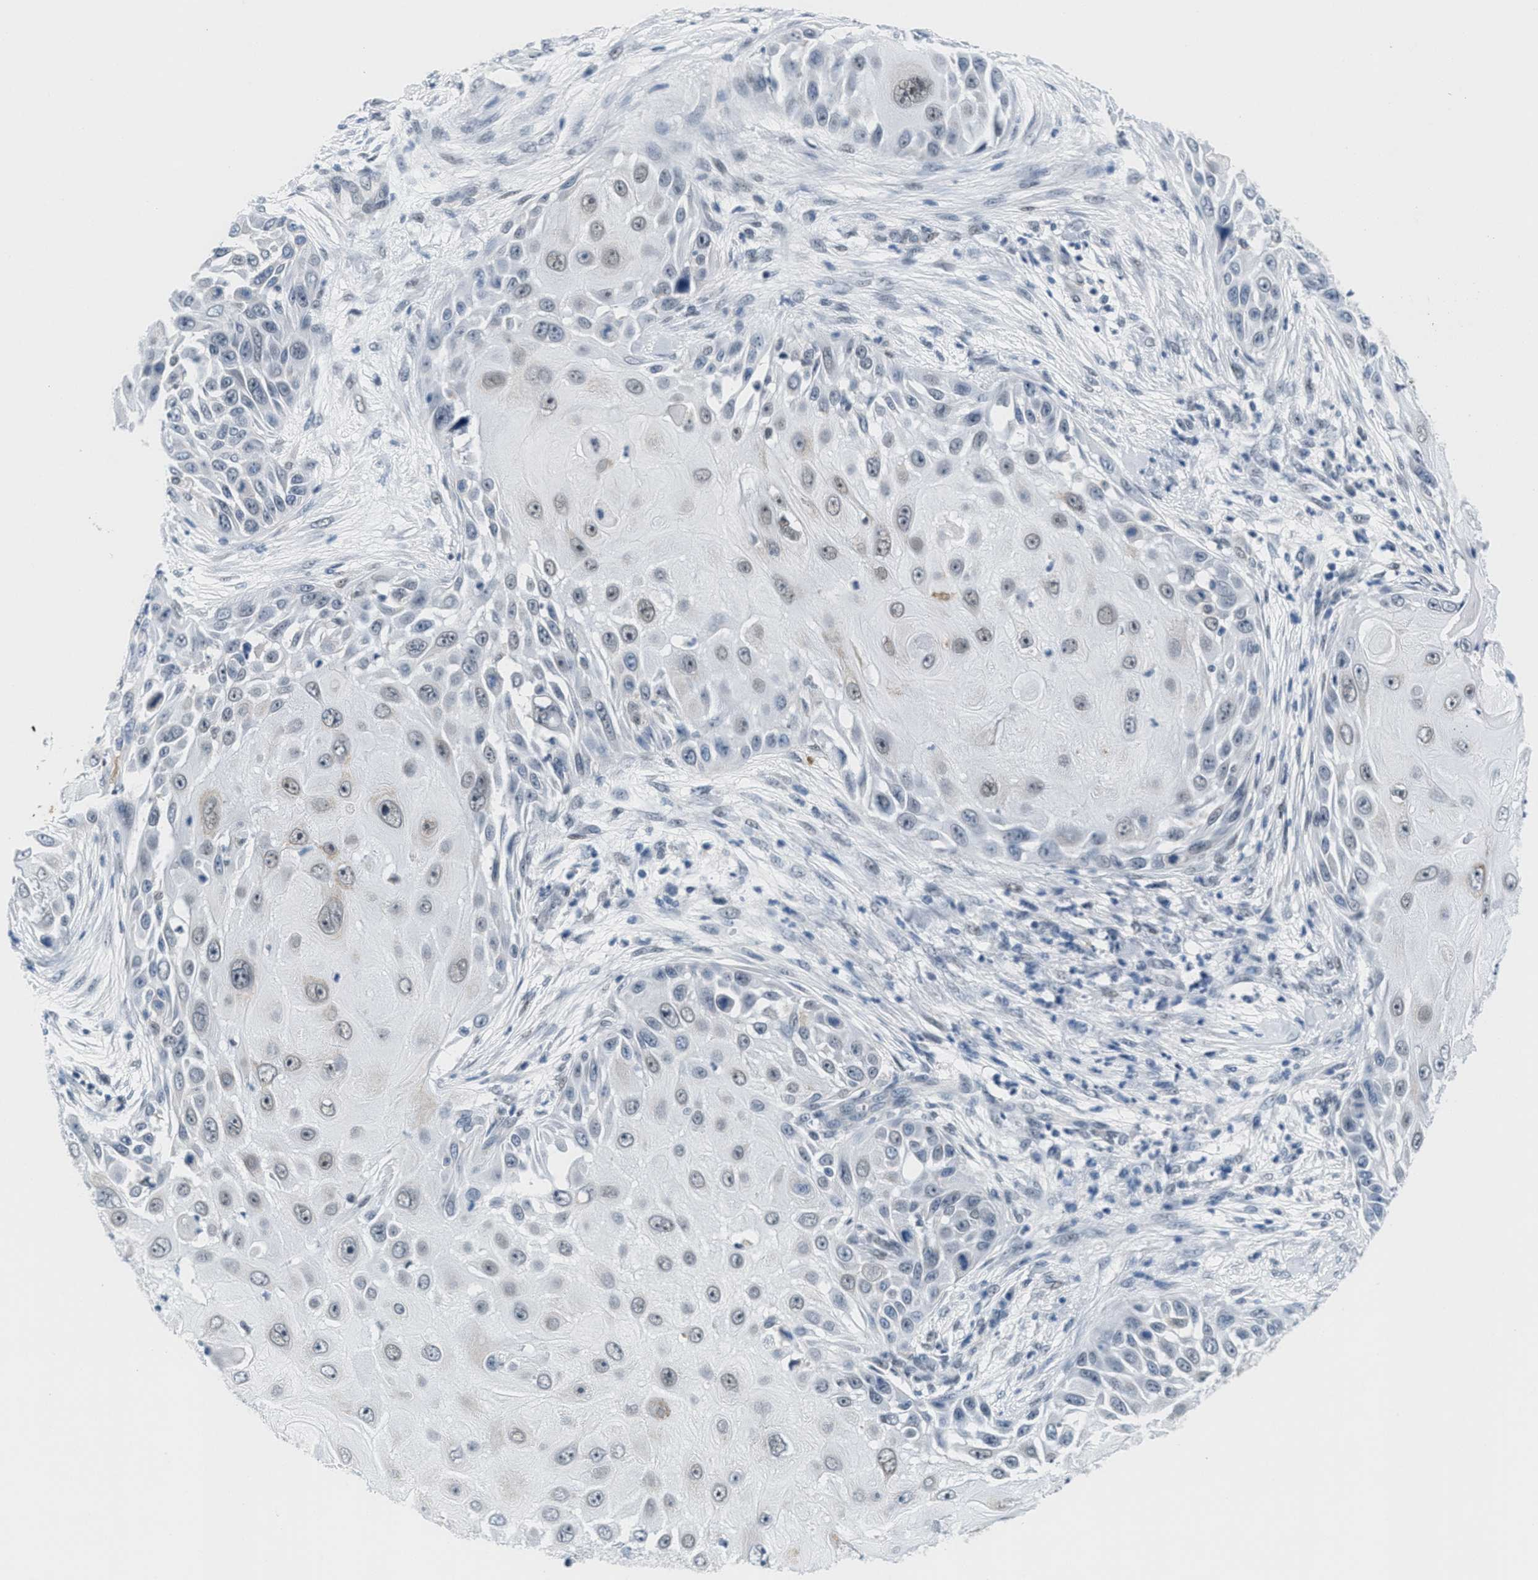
{"staining": {"intensity": "weak", "quantity": "<25%", "location": "nuclear"}, "tissue": "skin cancer", "cell_type": "Tumor cells", "image_type": "cancer", "snomed": [{"axis": "morphology", "description": "Squamous cell carcinoma, NOS"}, {"axis": "topography", "description": "Skin"}], "caption": "Skin squamous cell carcinoma stained for a protein using immunohistochemistry exhibits no positivity tumor cells.", "gene": "HS3ST2", "patient": {"sex": "female", "age": 44}}